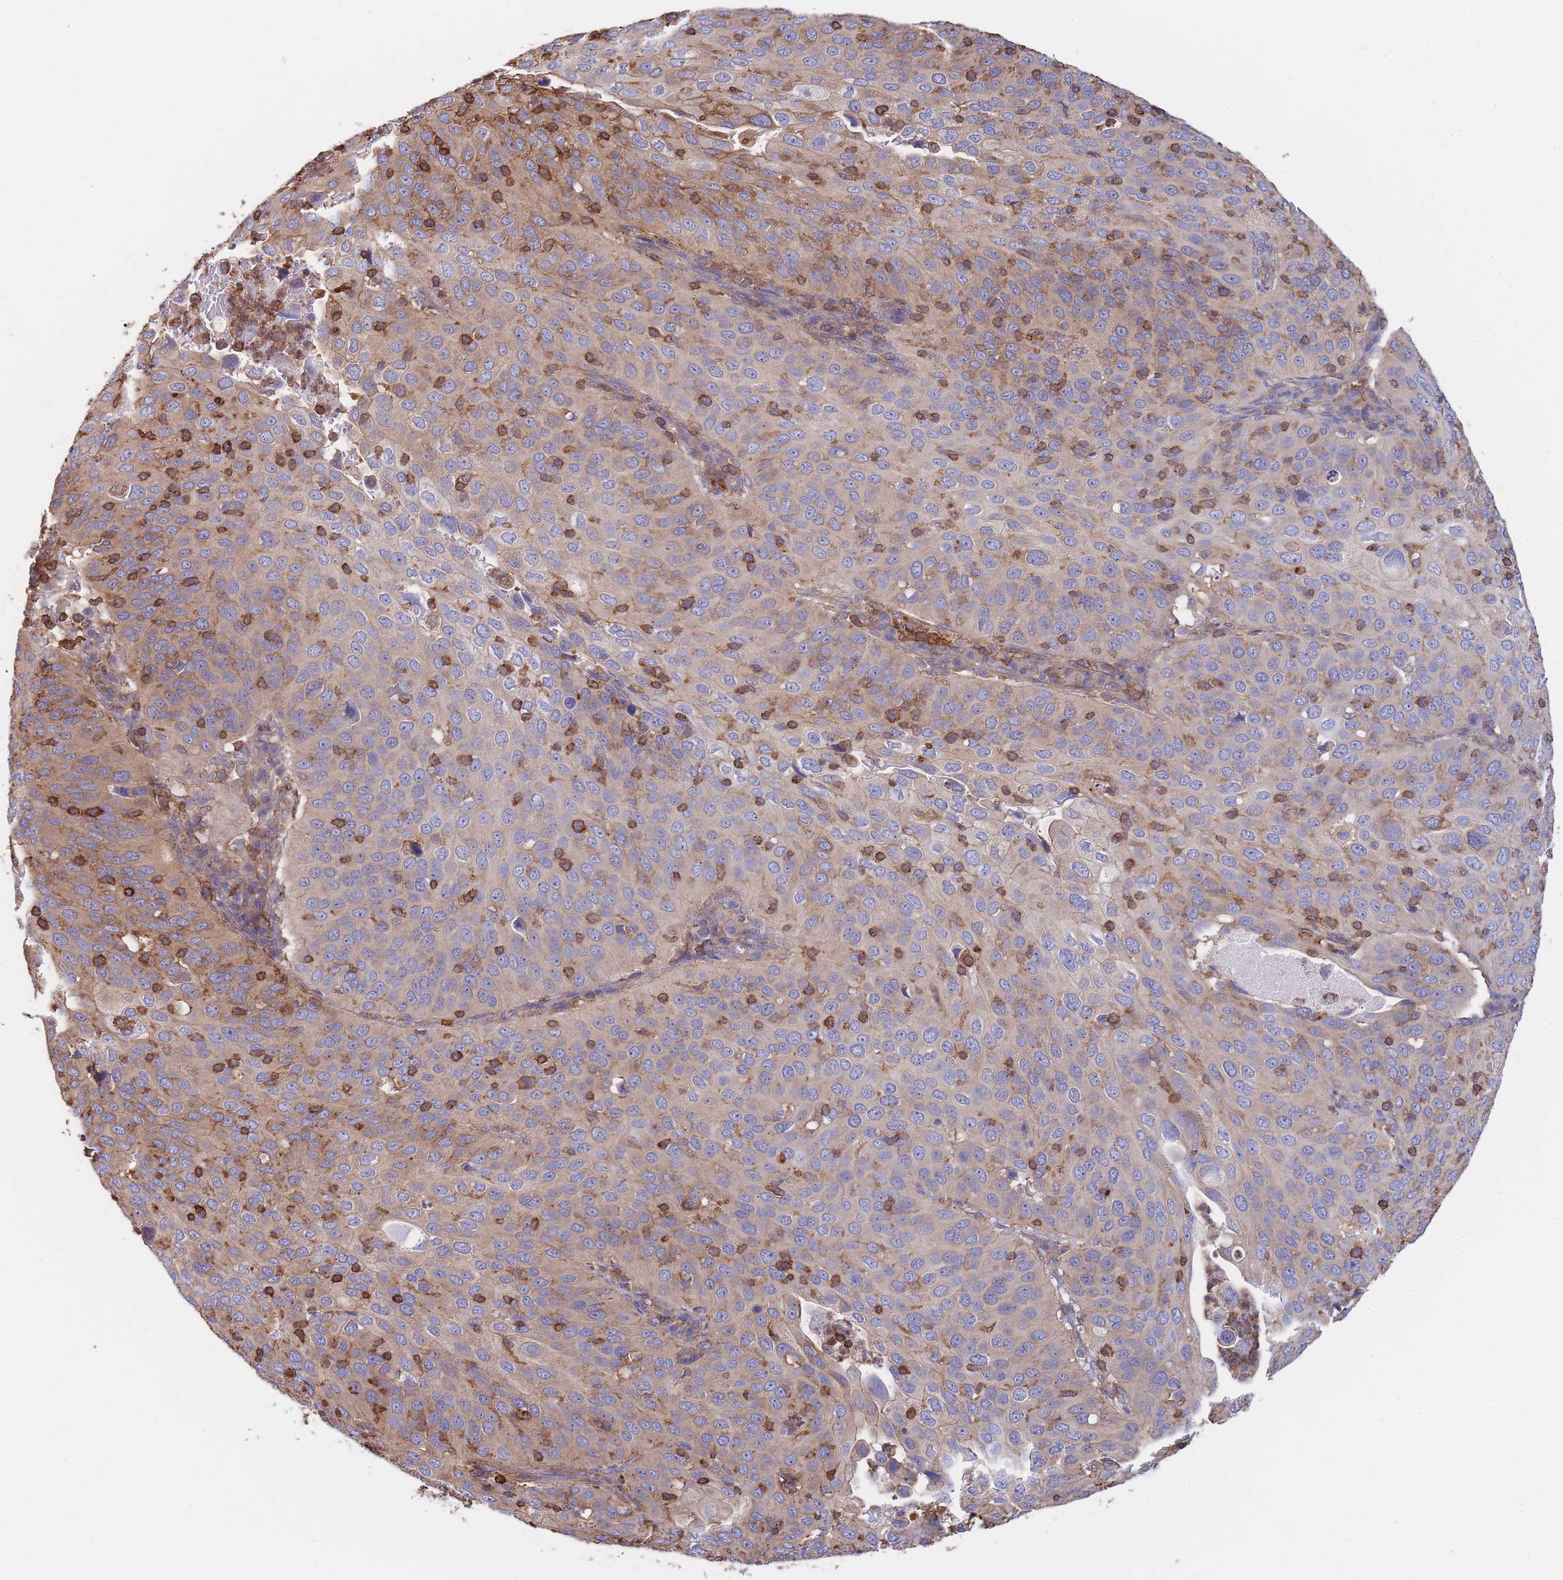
{"staining": {"intensity": "weak", "quantity": "25%-75%", "location": "cytoplasmic/membranous"}, "tissue": "cervical cancer", "cell_type": "Tumor cells", "image_type": "cancer", "snomed": [{"axis": "morphology", "description": "Squamous cell carcinoma, NOS"}, {"axis": "topography", "description": "Cervix"}], "caption": "Immunohistochemistry of human squamous cell carcinoma (cervical) exhibits low levels of weak cytoplasmic/membranous positivity in about 25%-75% of tumor cells.", "gene": "LRRN4CL", "patient": {"sex": "female", "age": 36}}